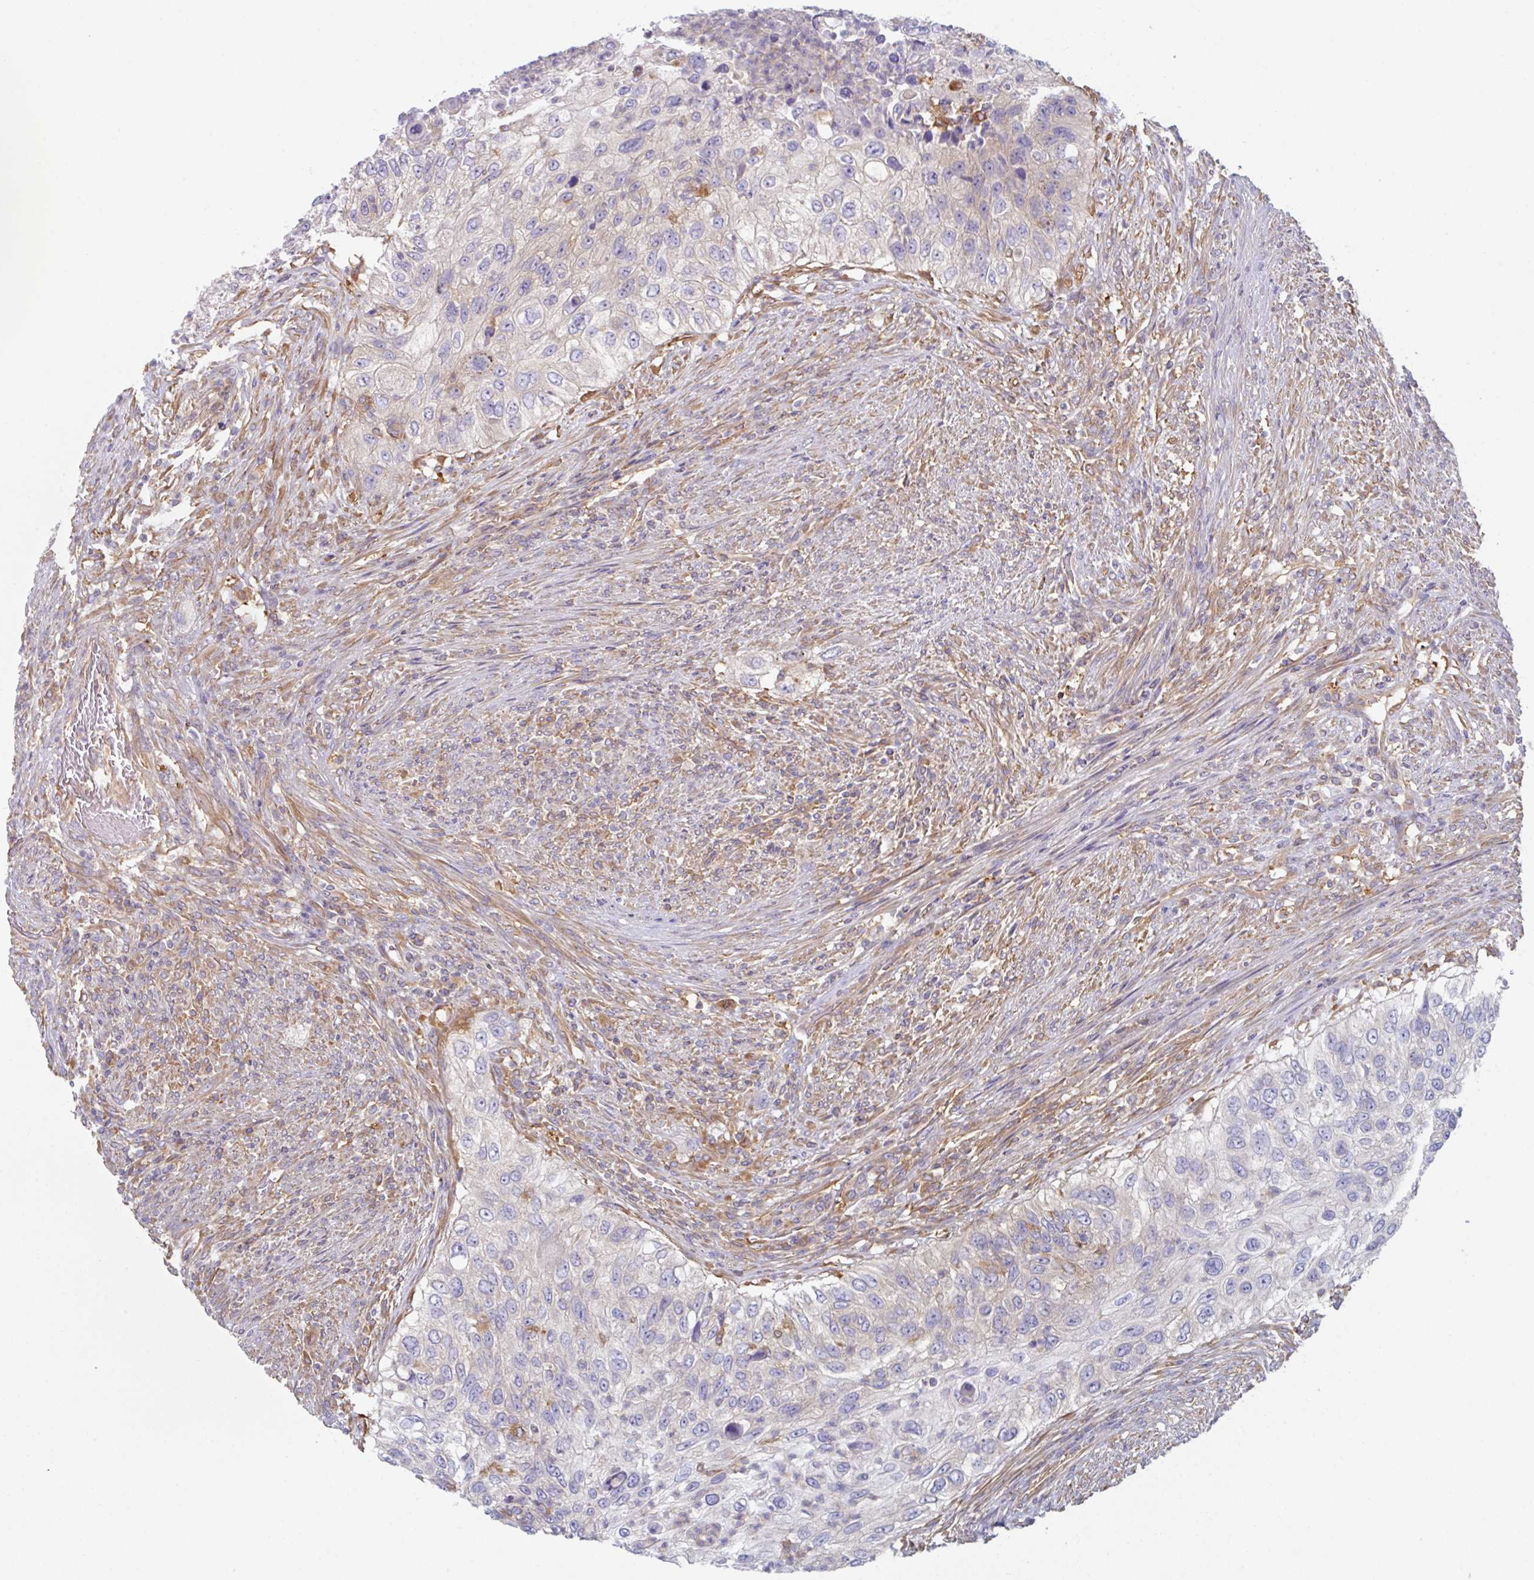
{"staining": {"intensity": "negative", "quantity": "none", "location": "none"}, "tissue": "urothelial cancer", "cell_type": "Tumor cells", "image_type": "cancer", "snomed": [{"axis": "morphology", "description": "Urothelial carcinoma, High grade"}, {"axis": "topography", "description": "Urinary bladder"}], "caption": "DAB immunohistochemical staining of human urothelial cancer exhibits no significant expression in tumor cells. (Immunohistochemistry (ihc), brightfield microscopy, high magnification).", "gene": "AMPD2", "patient": {"sex": "female", "age": 60}}